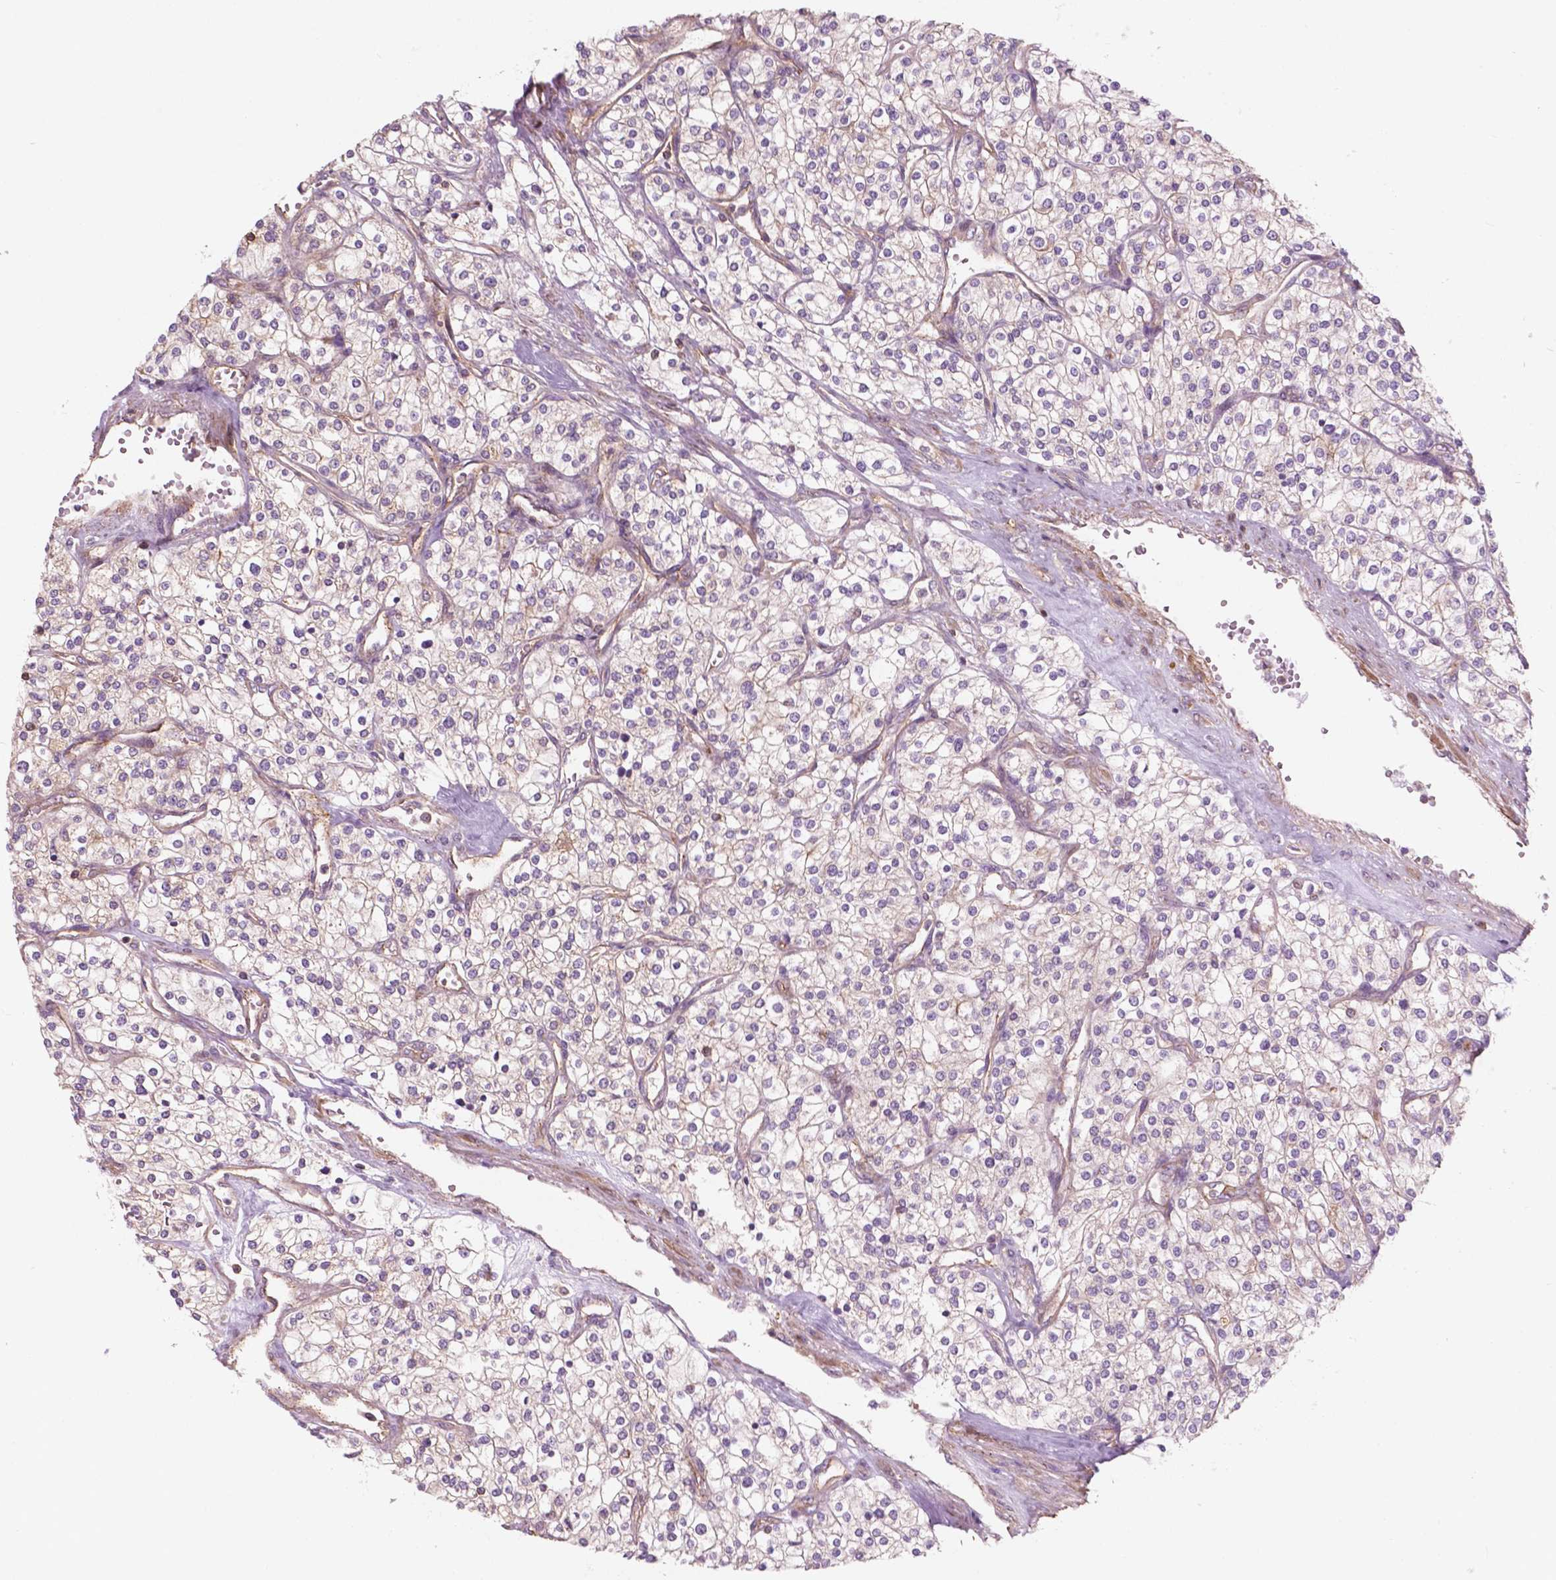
{"staining": {"intensity": "negative", "quantity": "none", "location": "none"}, "tissue": "renal cancer", "cell_type": "Tumor cells", "image_type": "cancer", "snomed": [{"axis": "morphology", "description": "Adenocarcinoma, NOS"}, {"axis": "topography", "description": "Kidney"}], "caption": "Immunohistochemistry micrograph of neoplastic tissue: human renal adenocarcinoma stained with DAB (3,3'-diaminobenzidine) demonstrates no significant protein positivity in tumor cells. The staining was performed using DAB to visualize the protein expression in brown, while the nuclei were stained in blue with hematoxylin (Magnification: 20x).", "gene": "SURF4", "patient": {"sex": "male", "age": 80}}